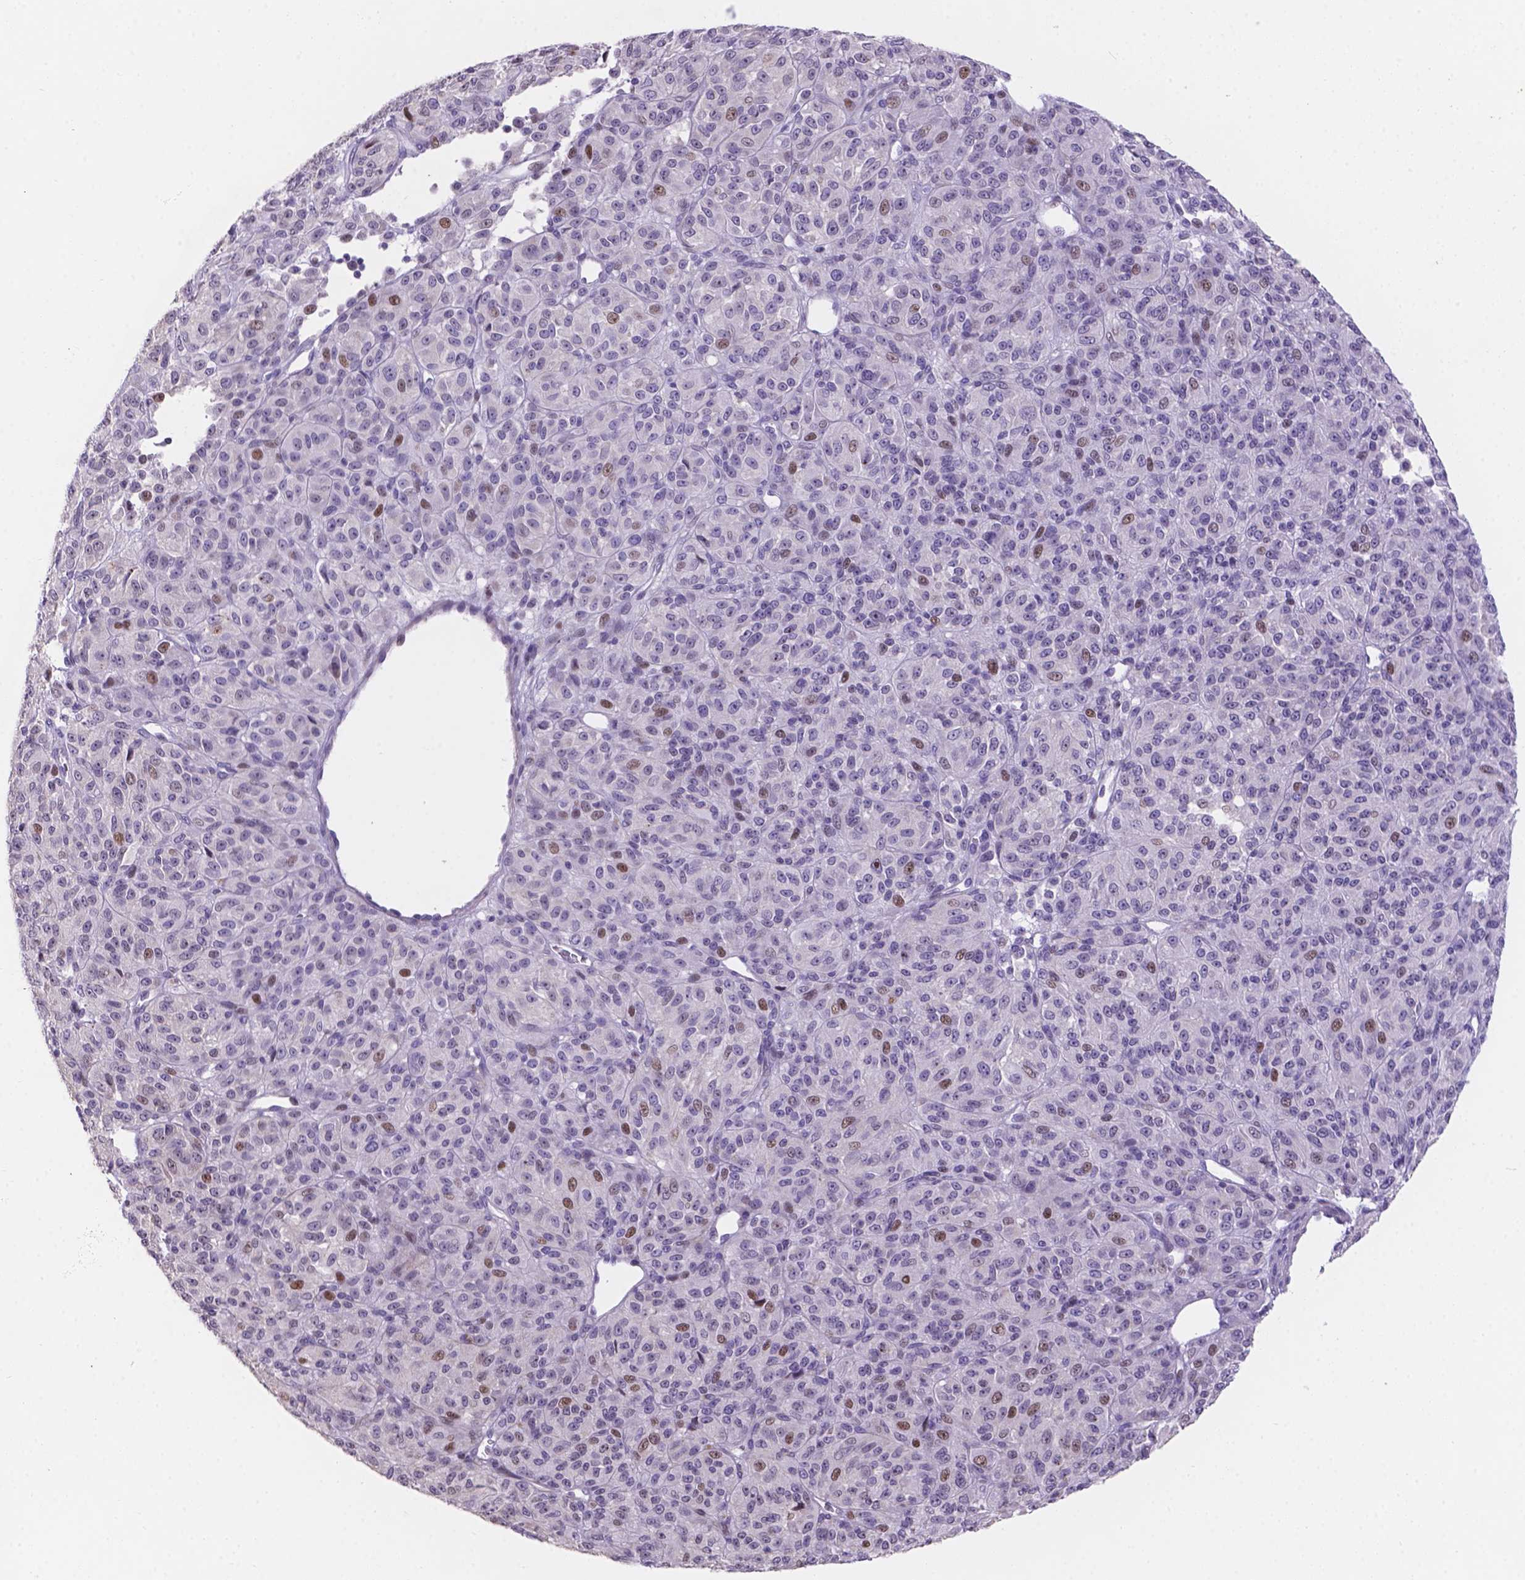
{"staining": {"intensity": "weak", "quantity": "<25%", "location": "nuclear"}, "tissue": "melanoma", "cell_type": "Tumor cells", "image_type": "cancer", "snomed": [{"axis": "morphology", "description": "Malignant melanoma, Metastatic site"}, {"axis": "topography", "description": "Brain"}], "caption": "Tumor cells are negative for brown protein staining in malignant melanoma (metastatic site). (Brightfield microscopy of DAB immunohistochemistry (IHC) at high magnification).", "gene": "DMWD", "patient": {"sex": "female", "age": 56}}